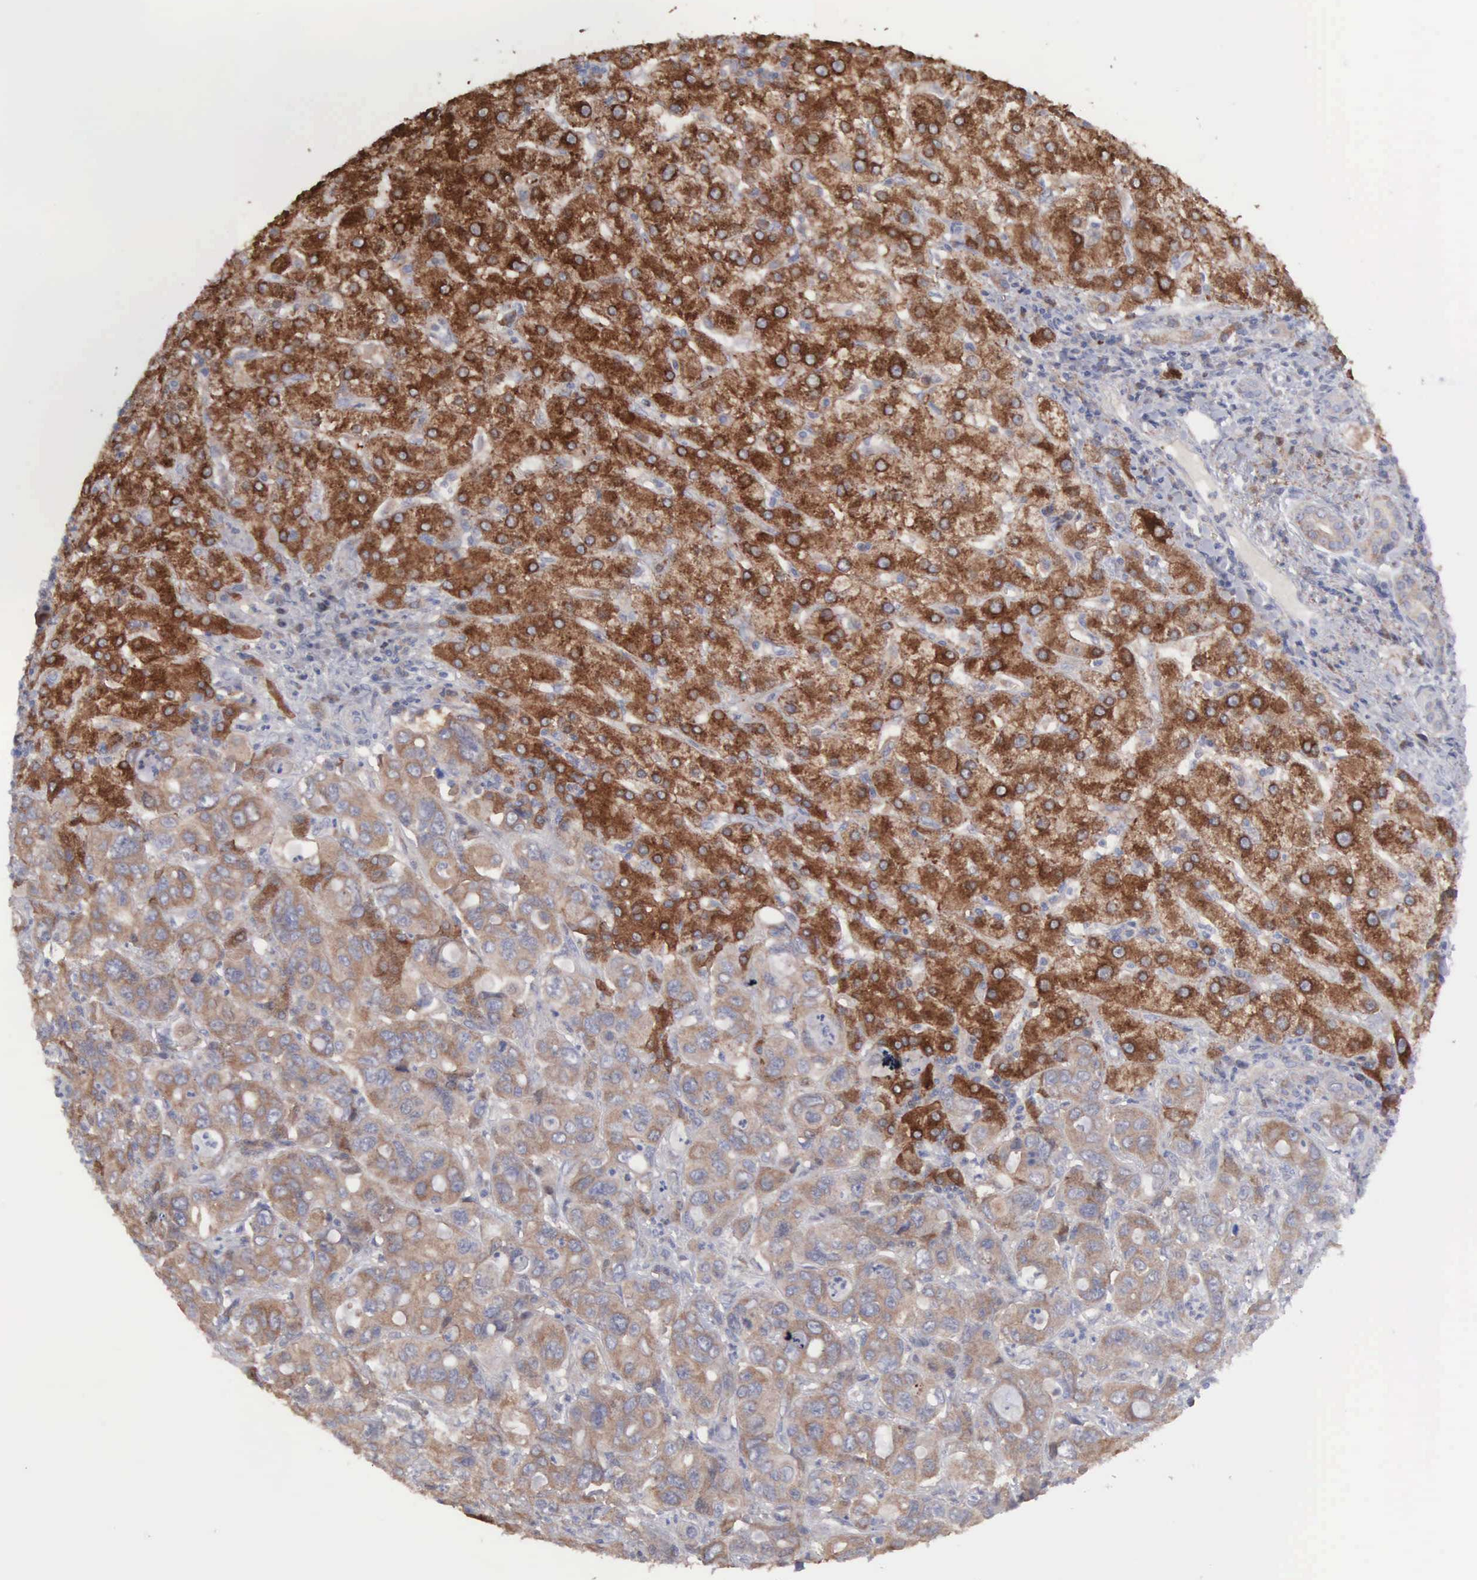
{"staining": {"intensity": "moderate", "quantity": "25%-75%", "location": "cytoplasmic/membranous"}, "tissue": "liver cancer", "cell_type": "Tumor cells", "image_type": "cancer", "snomed": [{"axis": "morphology", "description": "Cholangiocarcinoma"}, {"axis": "topography", "description": "Liver"}], "caption": "Brown immunohistochemical staining in liver cancer demonstrates moderate cytoplasmic/membranous expression in approximately 25%-75% of tumor cells.", "gene": "MTHFD1", "patient": {"sex": "female", "age": 79}}